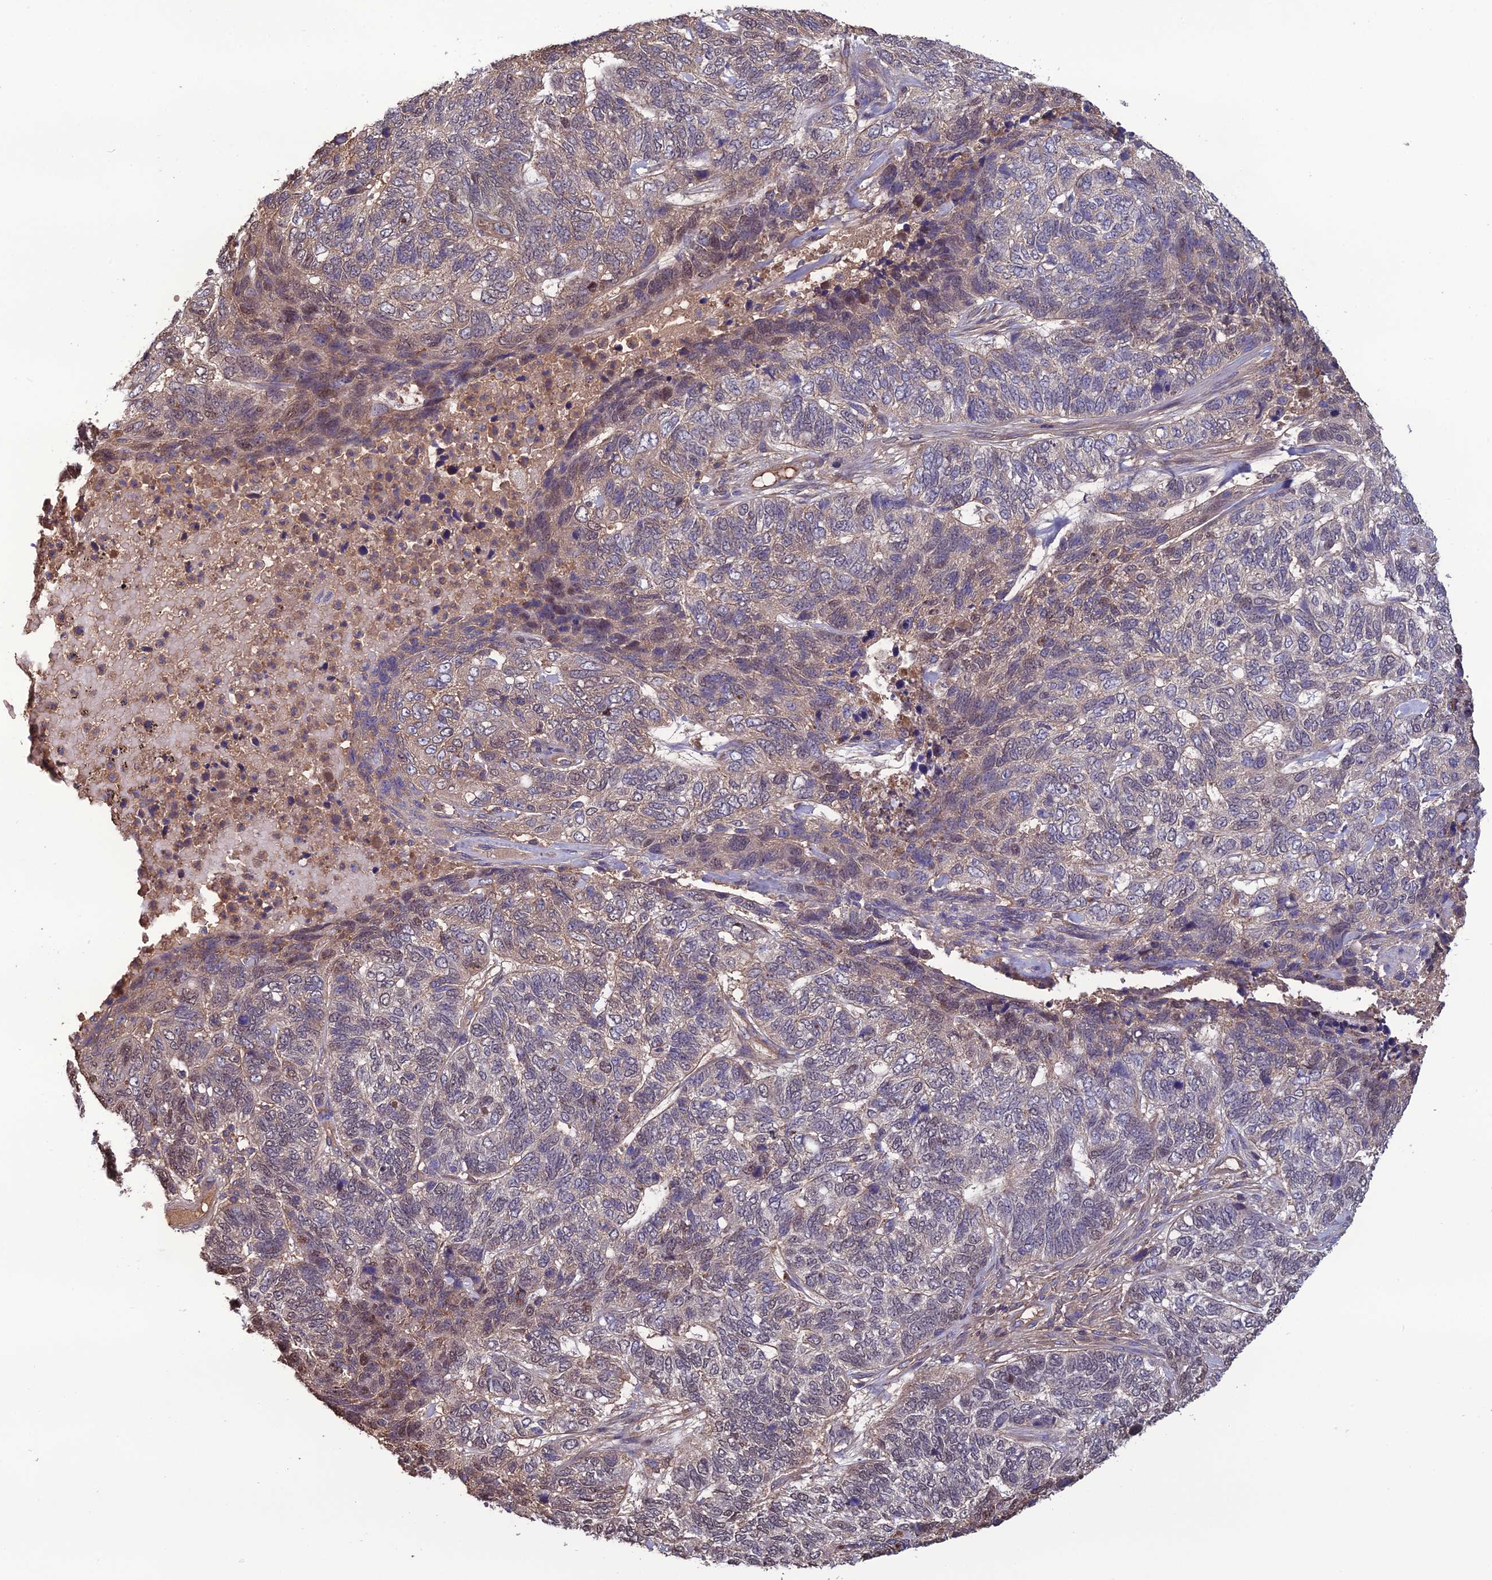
{"staining": {"intensity": "weak", "quantity": "<25%", "location": "nuclear"}, "tissue": "skin cancer", "cell_type": "Tumor cells", "image_type": "cancer", "snomed": [{"axis": "morphology", "description": "Basal cell carcinoma"}, {"axis": "topography", "description": "Skin"}], "caption": "This image is of skin cancer stained with IHC to label a protein in brown with the nuclei are counter-stained blue. There is no positivity in tumor cells. (DAB IHC with hematoxylin counter stain).", "gene": "GALR2", "patient": {"sex": "female", "age": 65}}